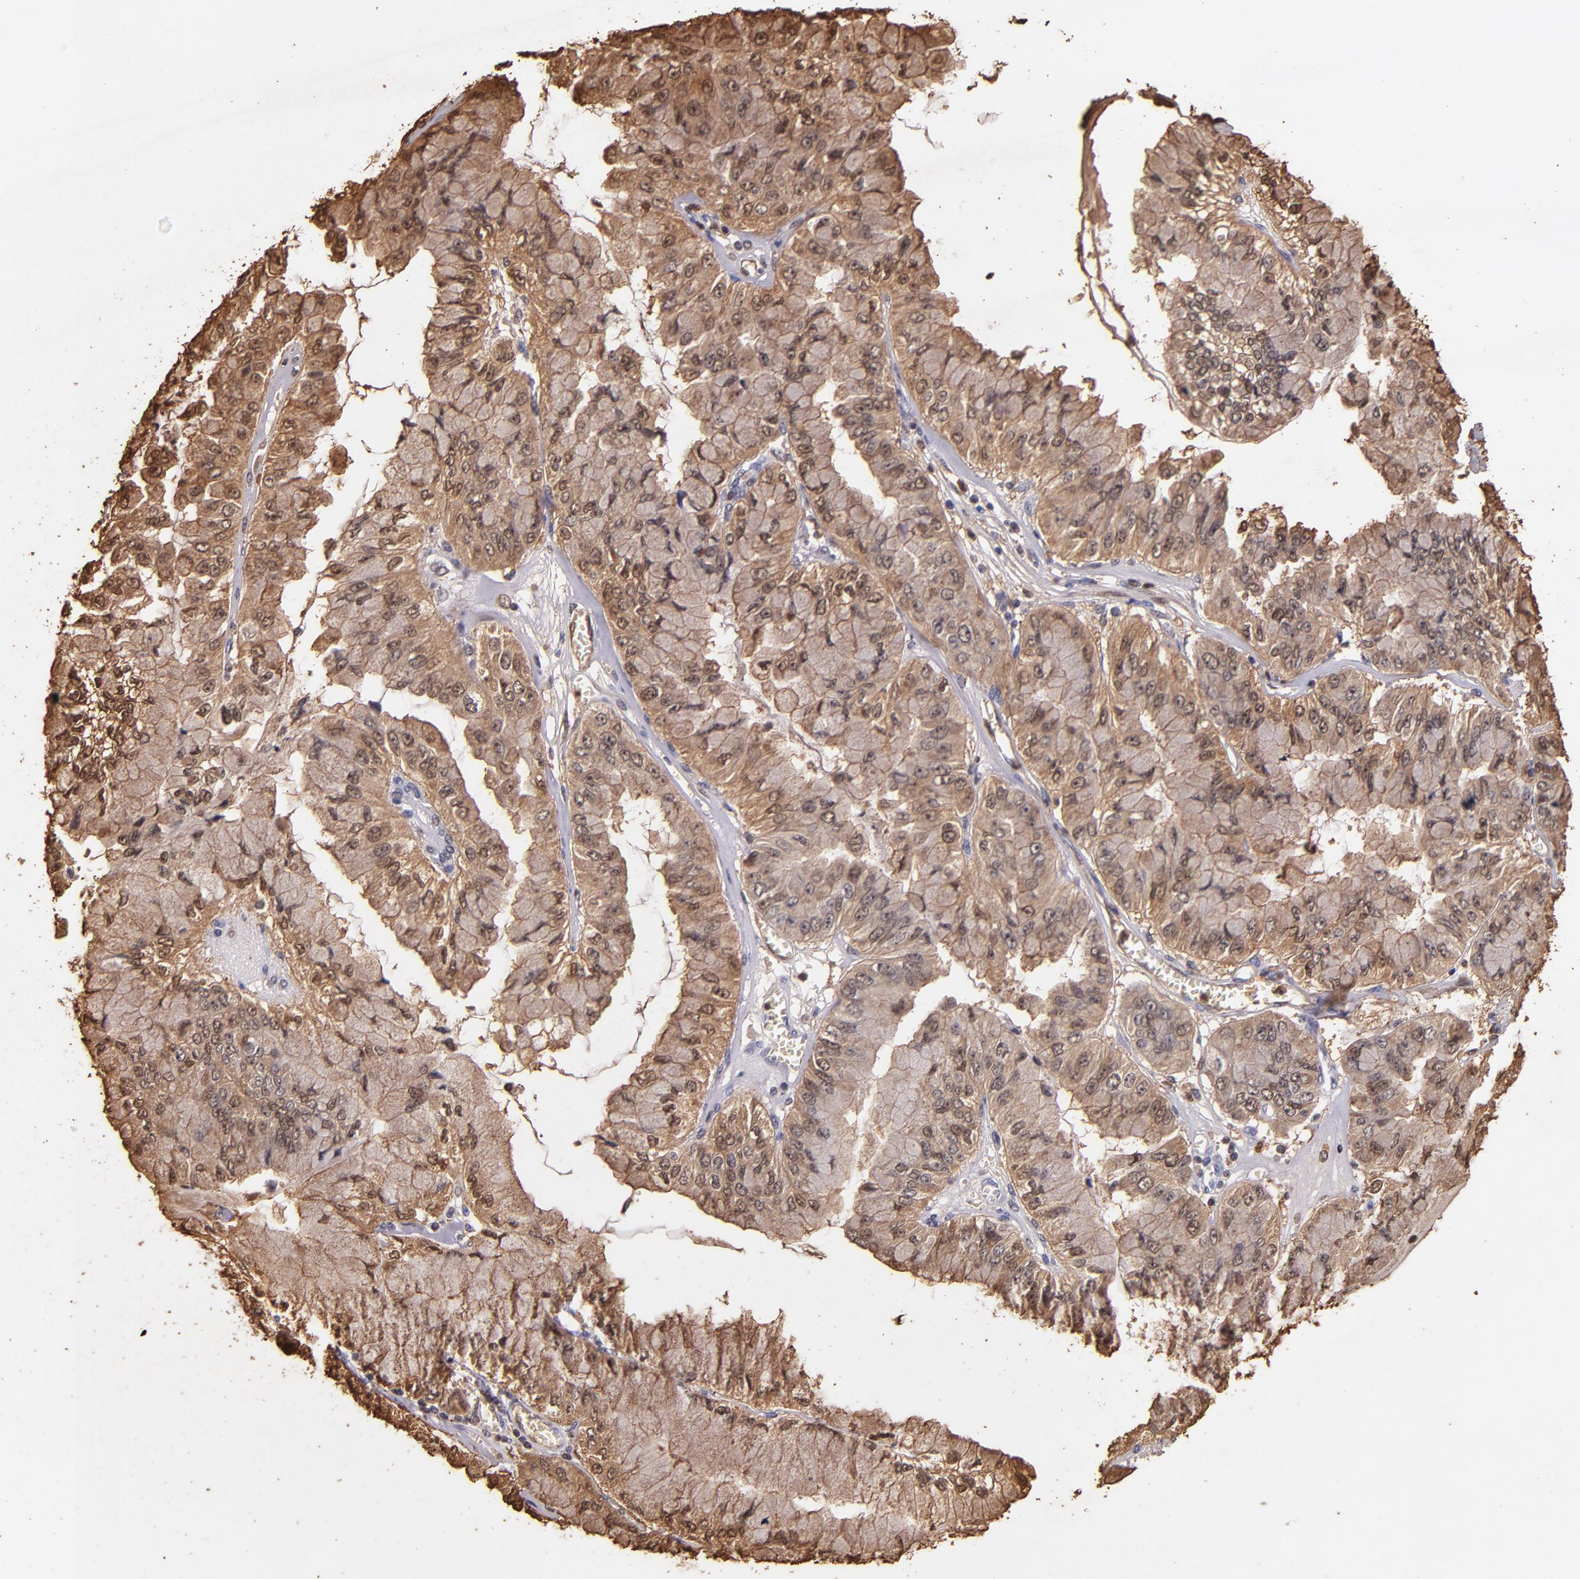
{"staining": {"intensity": "moderate", "quantity": ">75%", "location": "cytoplasmic/membranous"}, "tissue": "liver cancer", "cell_type": "Tumor cells", "image_type": "cancer", "snomed": [{"axis": "morphology", "description": "Cholangiocarcinoma"}, {"axis": "topography", "description": "Liver"}], "caption": "Protein positivity by immunohistochemistry (IHC) displays moderate cytoplasmic/membranous positivity in approximately >75% of tumor cells in cholangiocarcinoma (liver). (DAB (3,3'-diaminobenzidine) IHC with brightfield microscopy, high magnification).", "gene": "S100A6", "patient": {"sex": "female", "age": 79}}